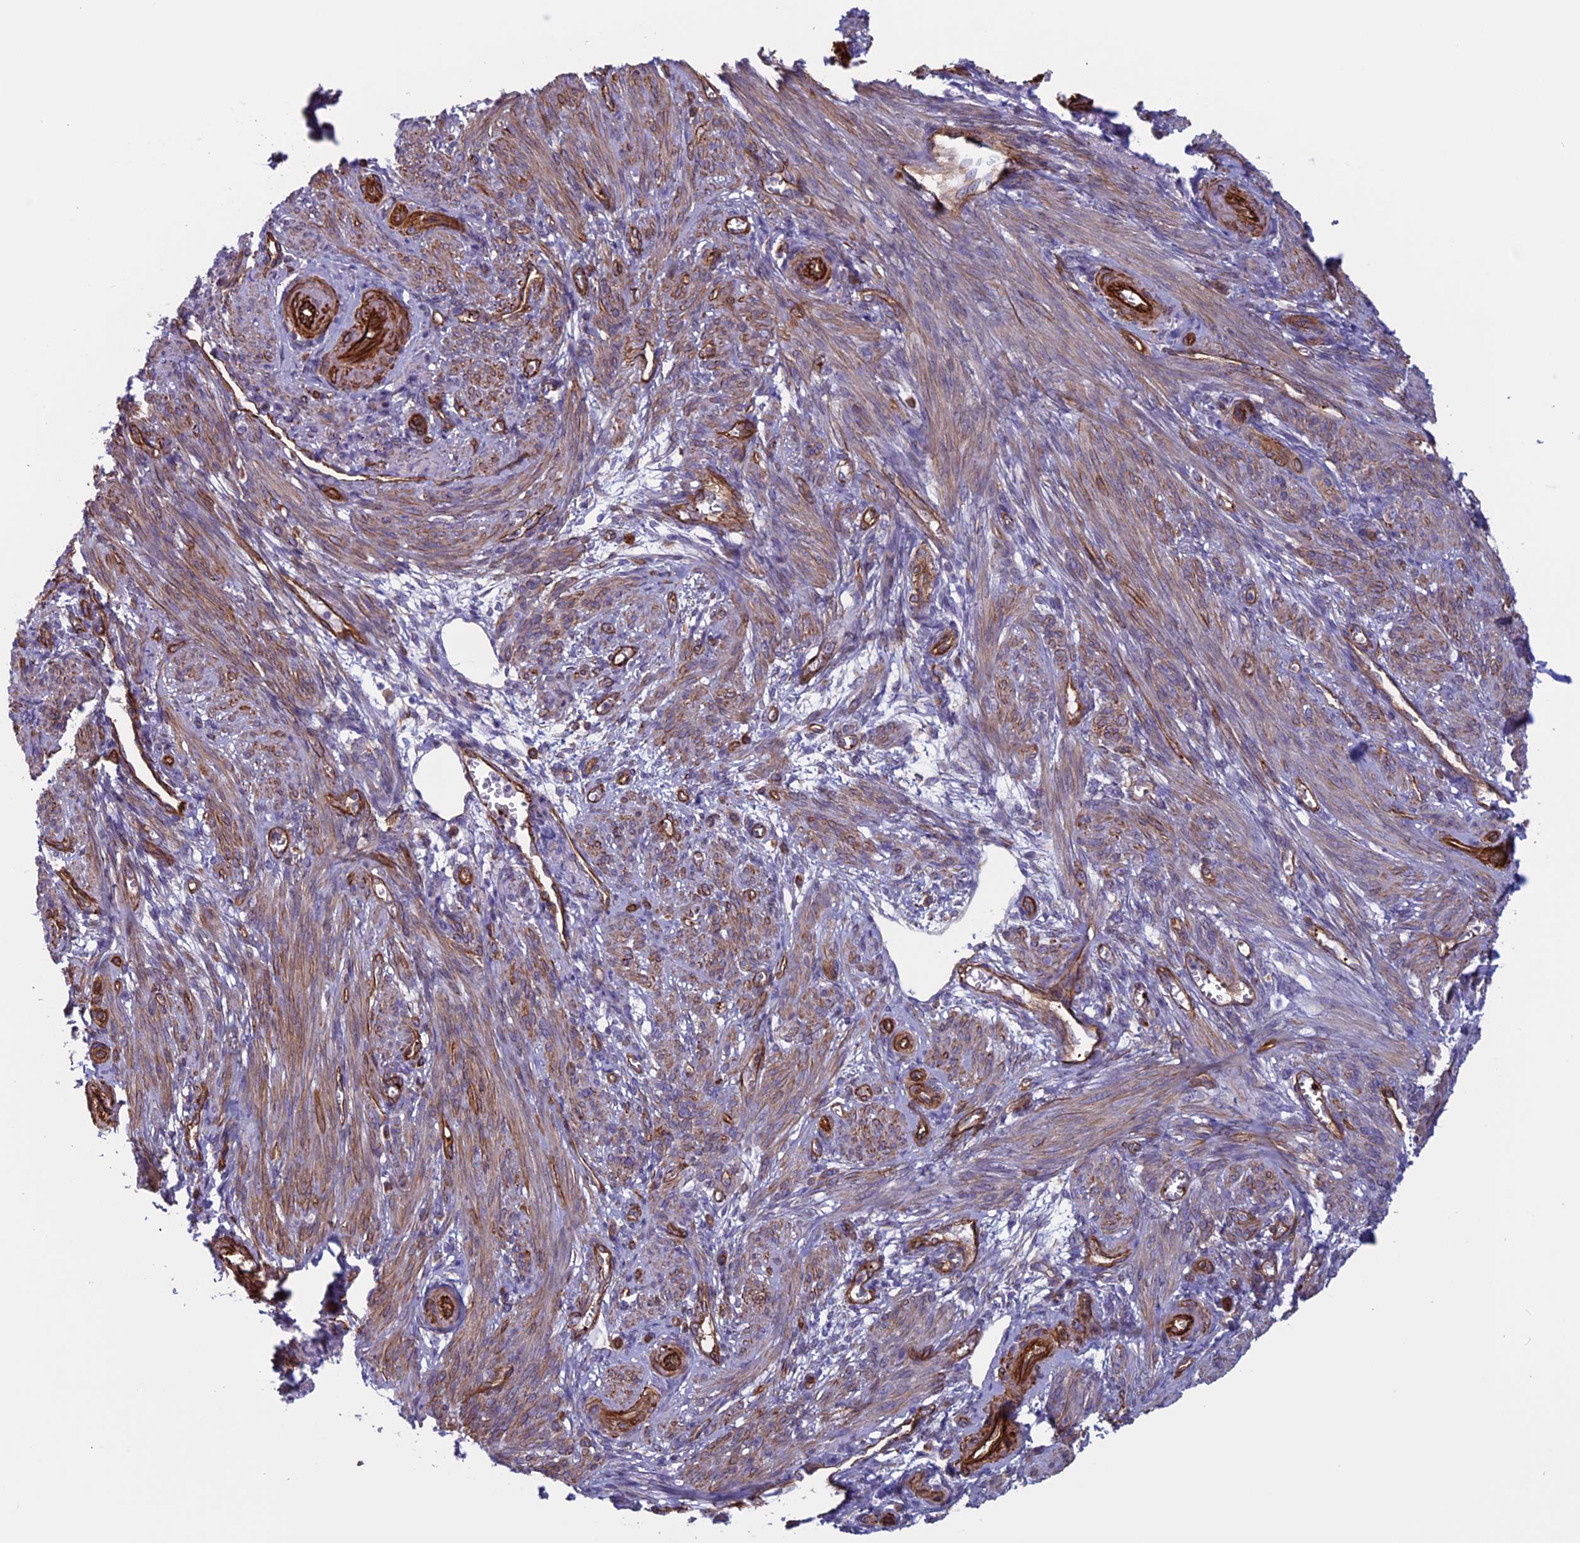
{"staining": {"intensity": "moderate", "quantity": "25%-75%", "location": "cytoplasmic/membranous"}, "tissue": "smooth muscle", "cell_type": "Smooth muscle cells", "image_type": "normal", "snomed": [{"axis": "morphology", "description": "Normal tissue, NOS"}, {"axis": "topography", "description": "Smooth muscle"}], "caption": "Protein expression analysis of unremarkable smooth muscle displays moderate cytoplasmic/membranous positivity in approximately 25%-75% of smooth muscle cells.", "gene": "ANGPTL2", "patient": {"sex": "female", "age": 39}}